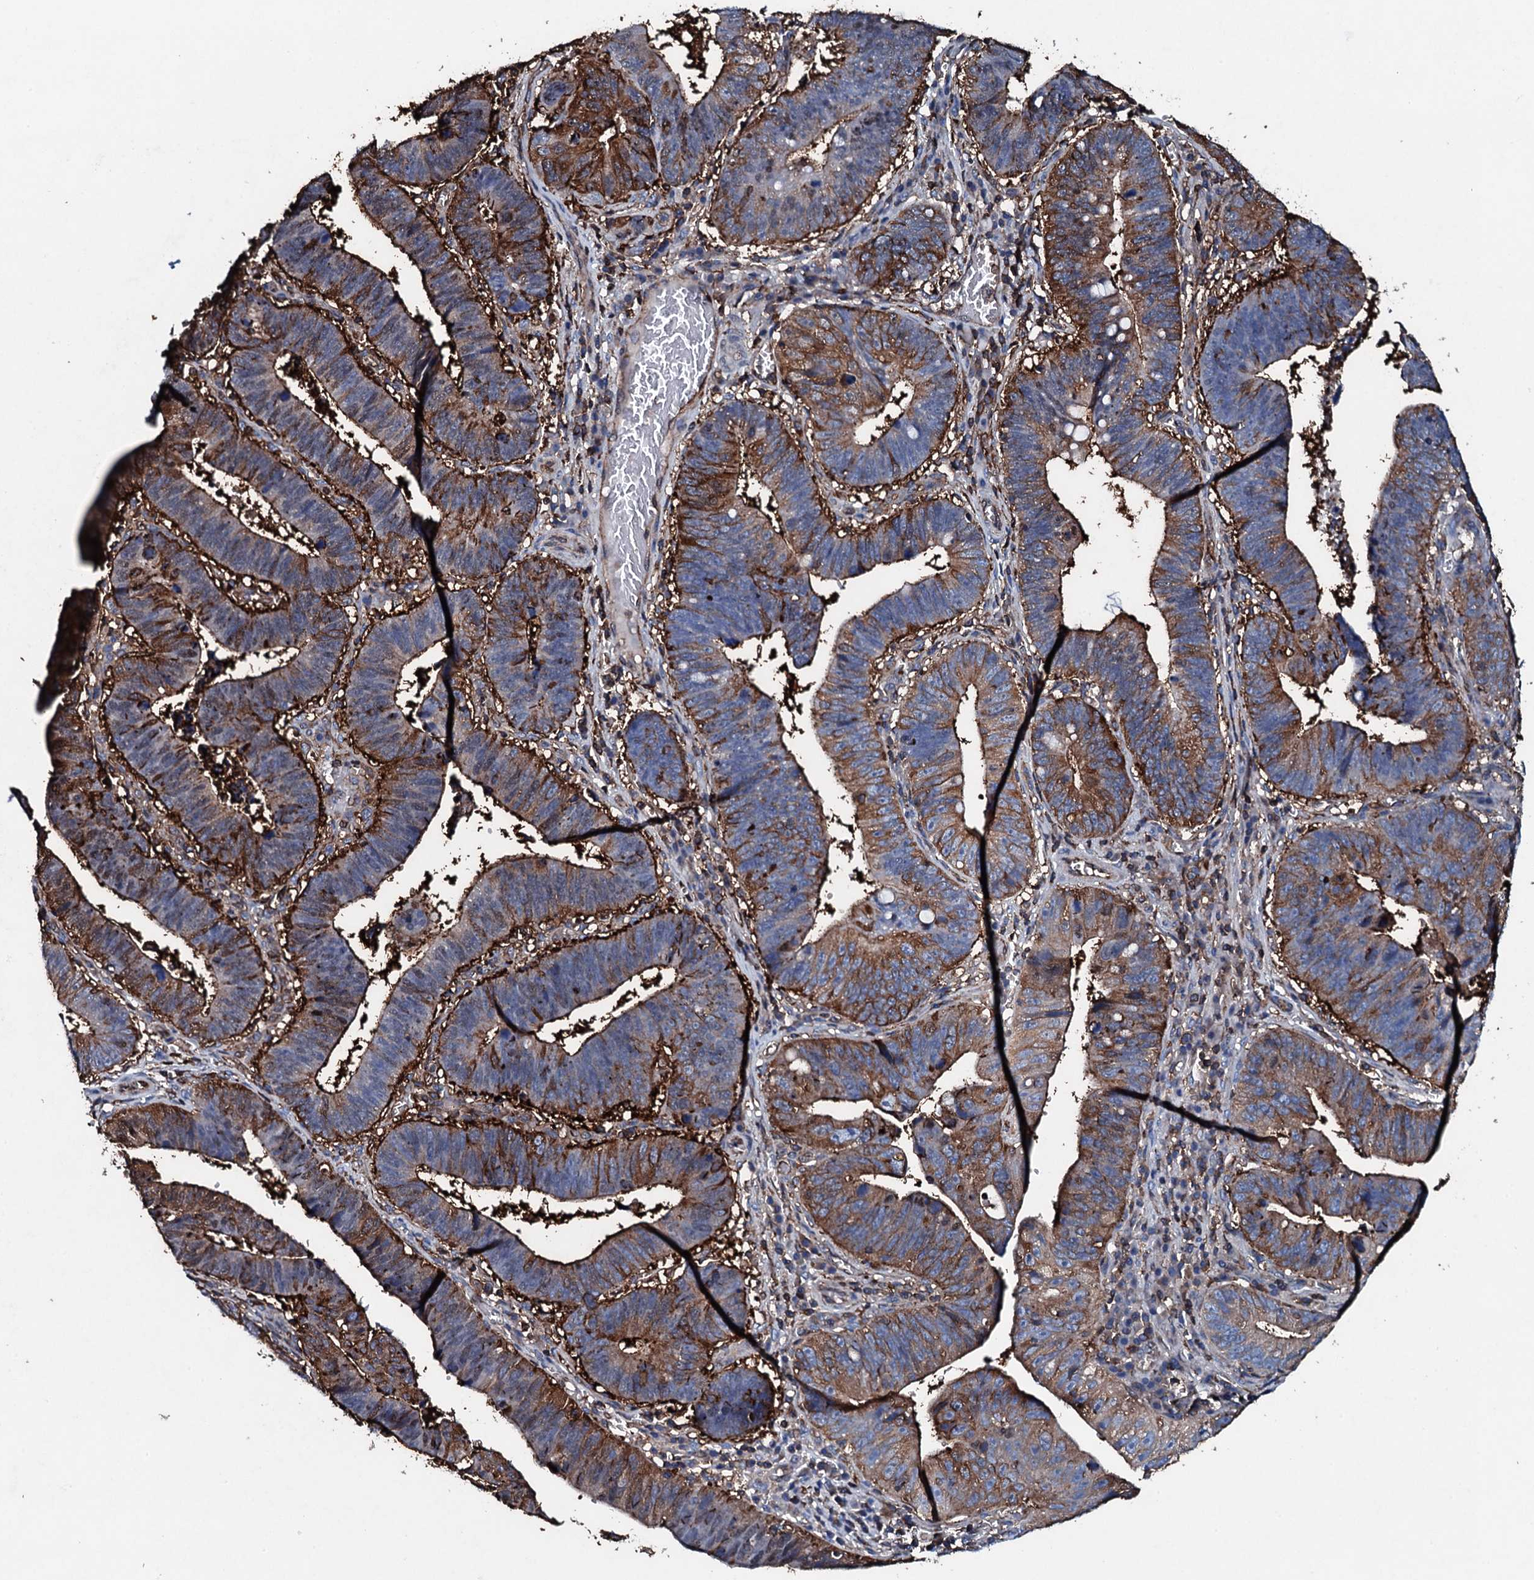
{"staining": {"intensity": "moderate", "quantity": ">75%", "location": "cytoplasmic/membranous,nuclear"}, "tissue": "stomach cancer", "cell_type": "Tumor cells", "image_type": "cancer", "snomed": [{"axis": "morphology", "description": "Adenocarcinoma, NOS"}, {"axis": "topography", "description": "Stomach"}], "caption": "Adenocarcinoma (stomach) was stained to show a protein in brown. There is medium levels of moderate cytoplasmic/membranous and nuclear expression in about >75% of tumor cells.", "gene": "MS4A4E", "patient": {"sex": "male", "age": 59}}